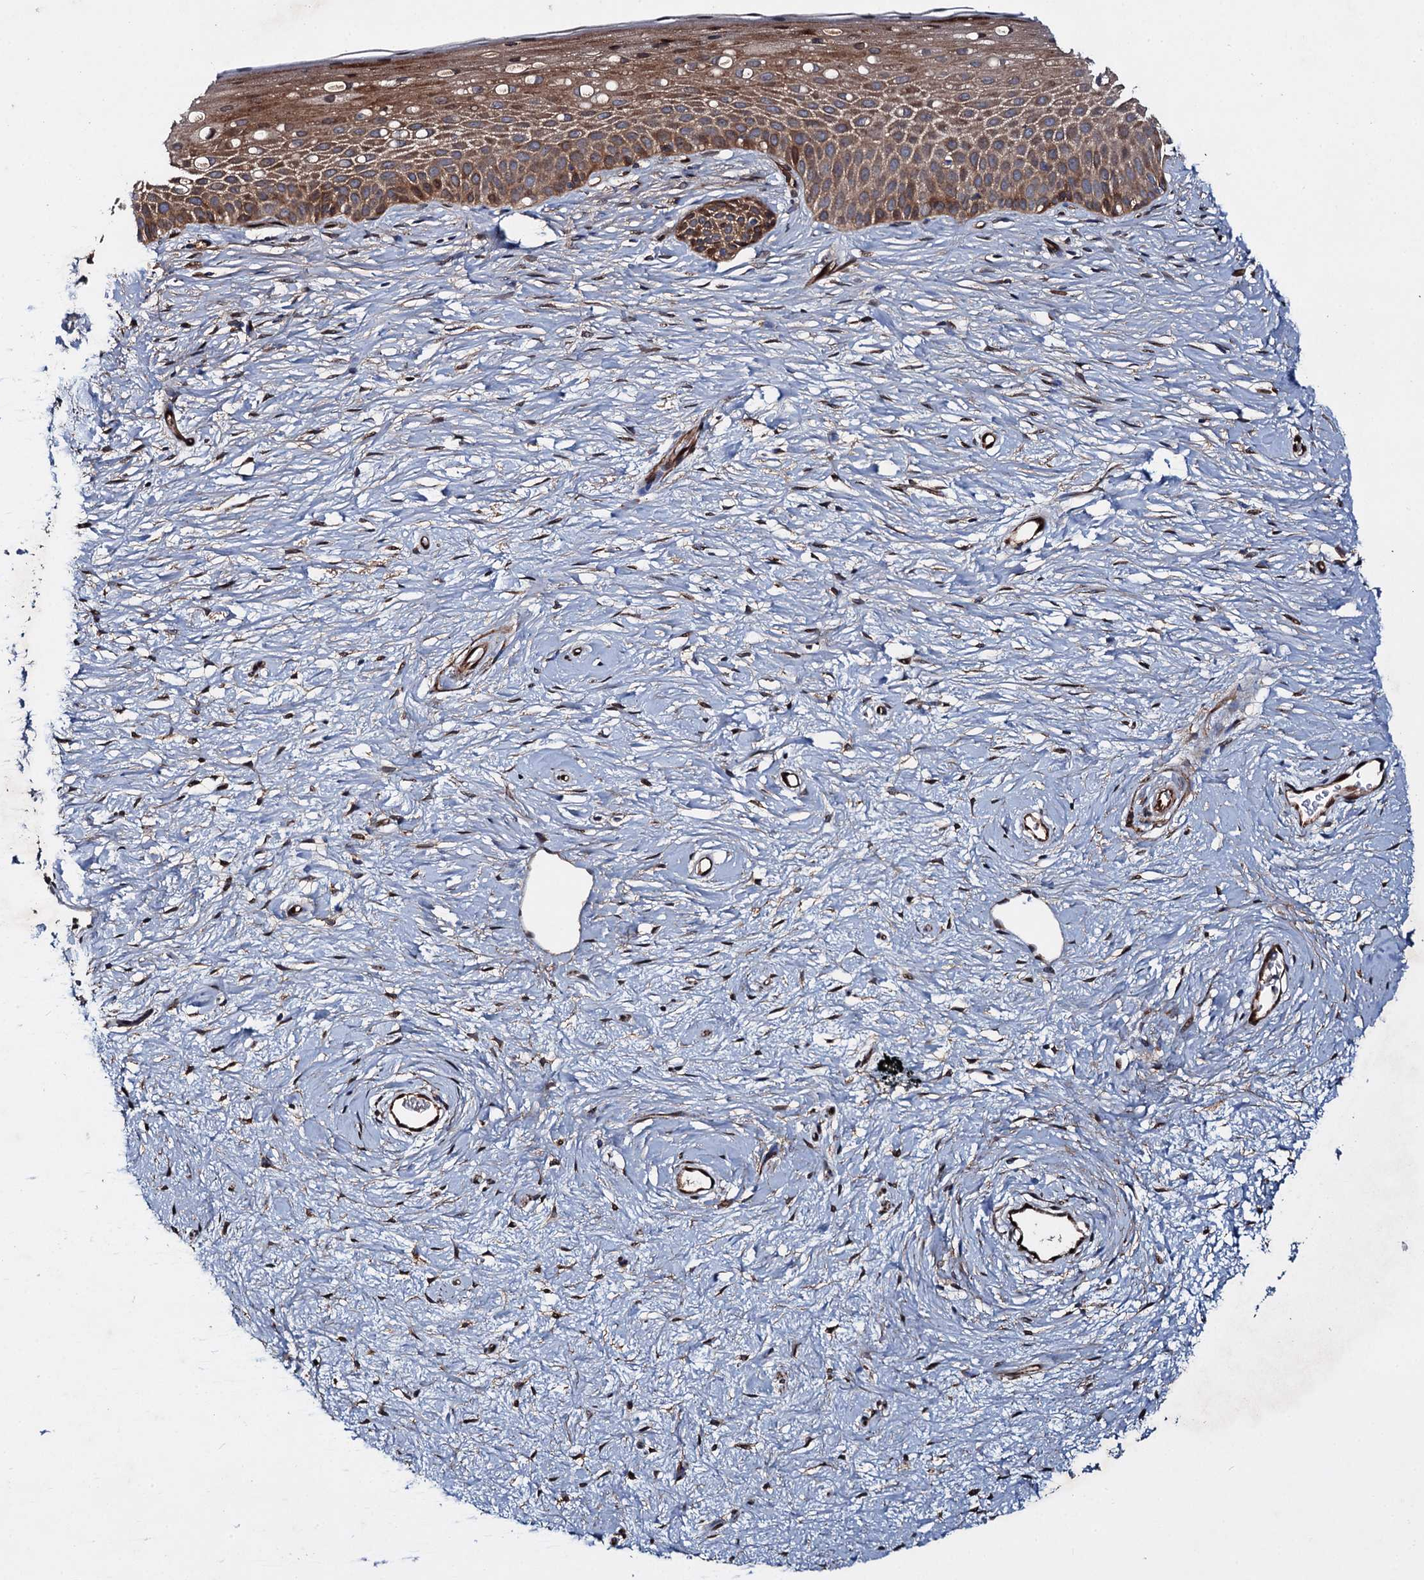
{"staining": {"intensity": "strong", "quantity": ">75%", "location": "cytoplasmic/membranous,nuclear"}, "tissue": "cervix", "cell_type": "Glandular cells", "image_type": "normal", "snomed": [{"axis": "morphology", "description": "Normal tissue, NOS"}, {"axis": "topography", "description": "Cervix"}], "caption": "This photomicrograph demonstrates unremarkable cervix stained with immunohistochemistry to label a protein in brown. The cytoplasmic/membranous,nuclear of glandular cells show strong positivity for the protein. Nuclei are counter-stained blue.", "gene": "RHOBTB1", "patient": {"sex": "female", "age": 57}}